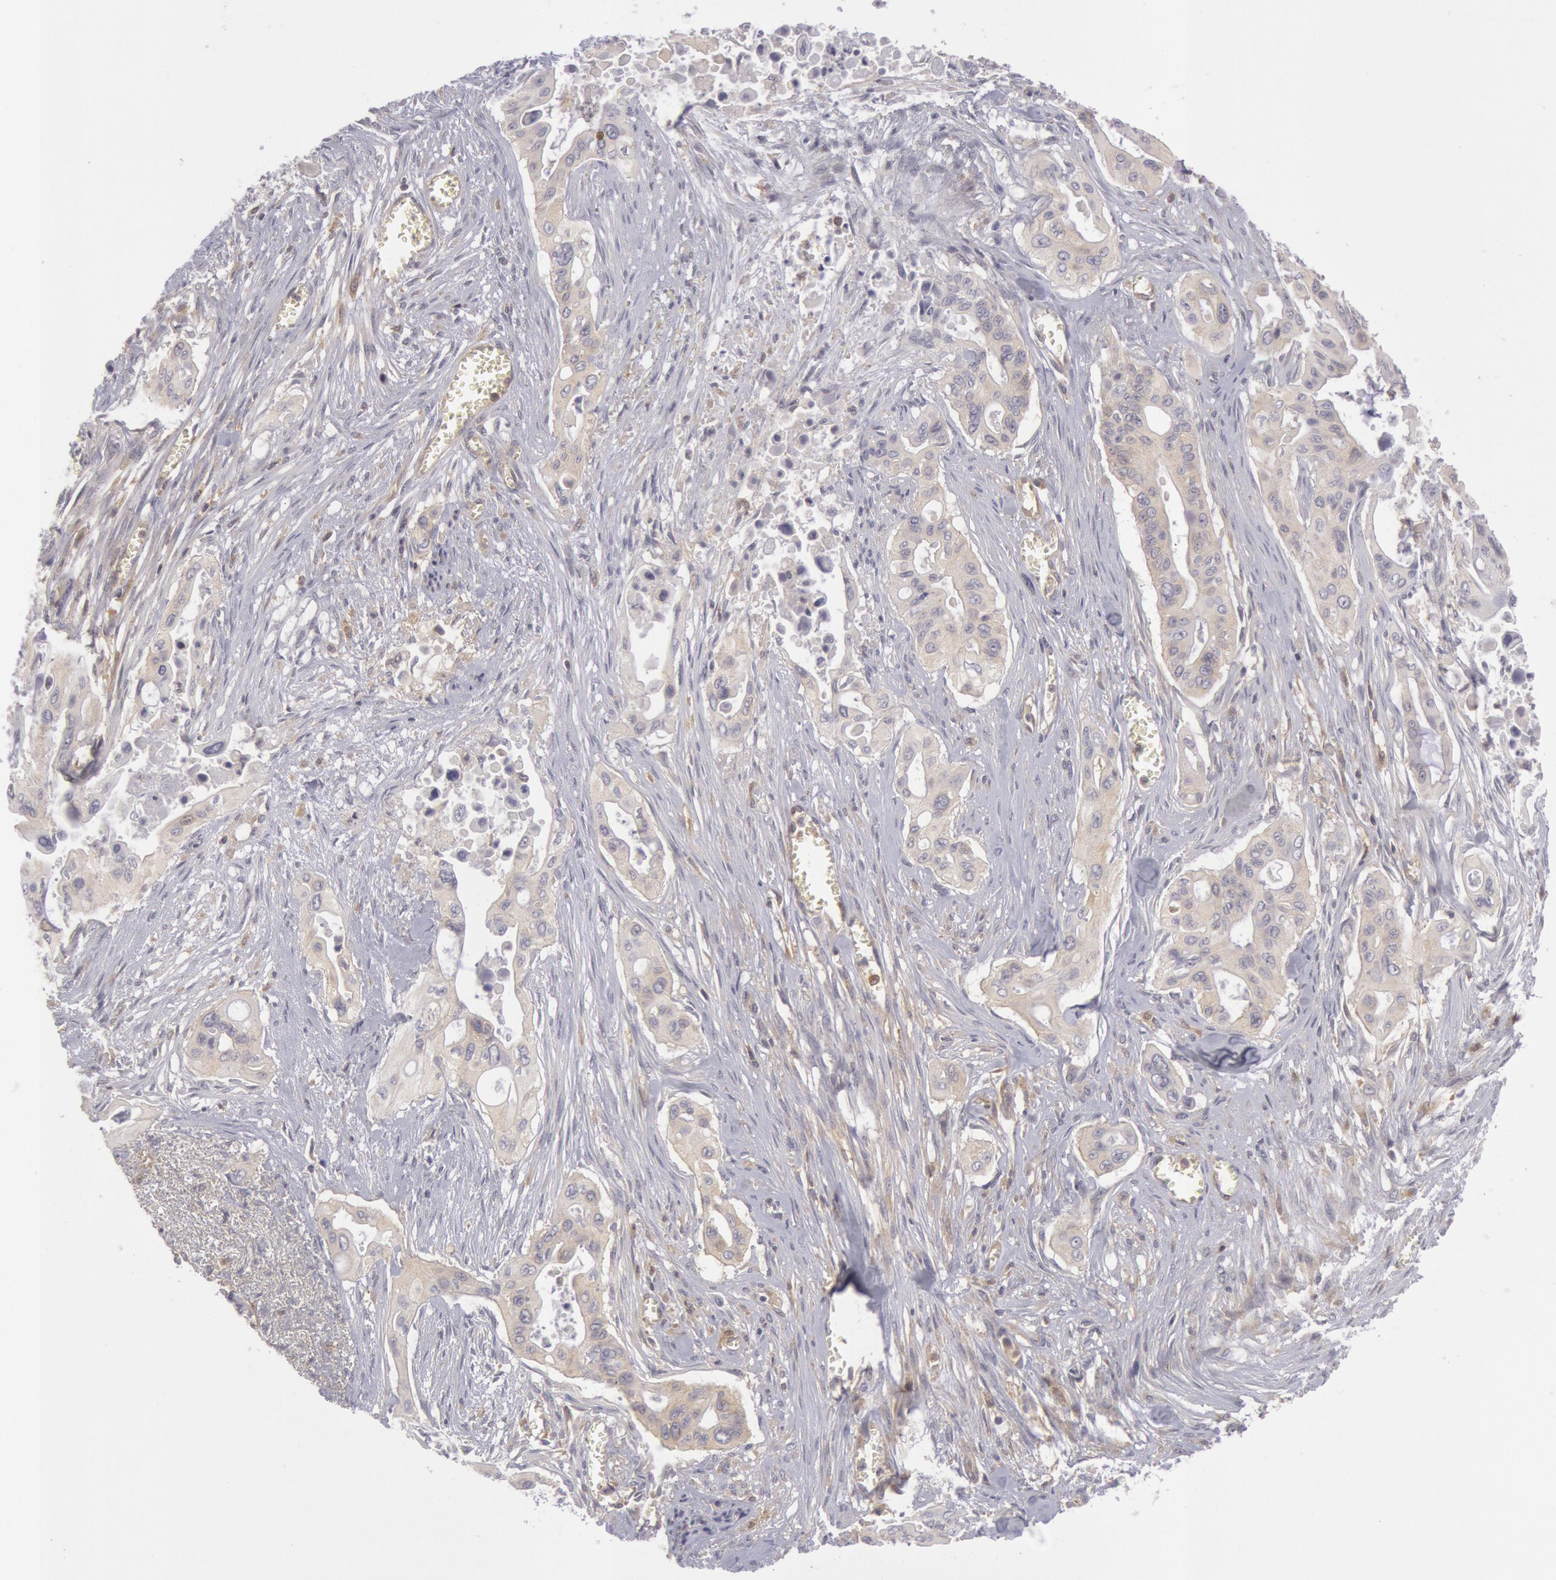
{"staining": {"intensity": "weak", "quantity": ">75%", "location": "cytoplasmic/membranous"}, "tissue": "pancreatic cancer", "cell_type": "Tumor cells", "image_type": "cancer", "snomed": [{"axis": "morphology", "description": "Adenocarcinoma, NOS"}, {"axis": "topography", "description": "Pancreas"}], "caption": "This image exhibits IHC staining of human pancreatic cancer, with low weak cytoplasmic/membranous staining in about >75% of tumor cells.", "gene": "IKBKB", "patient": {"sex": "male", "age": 77}}